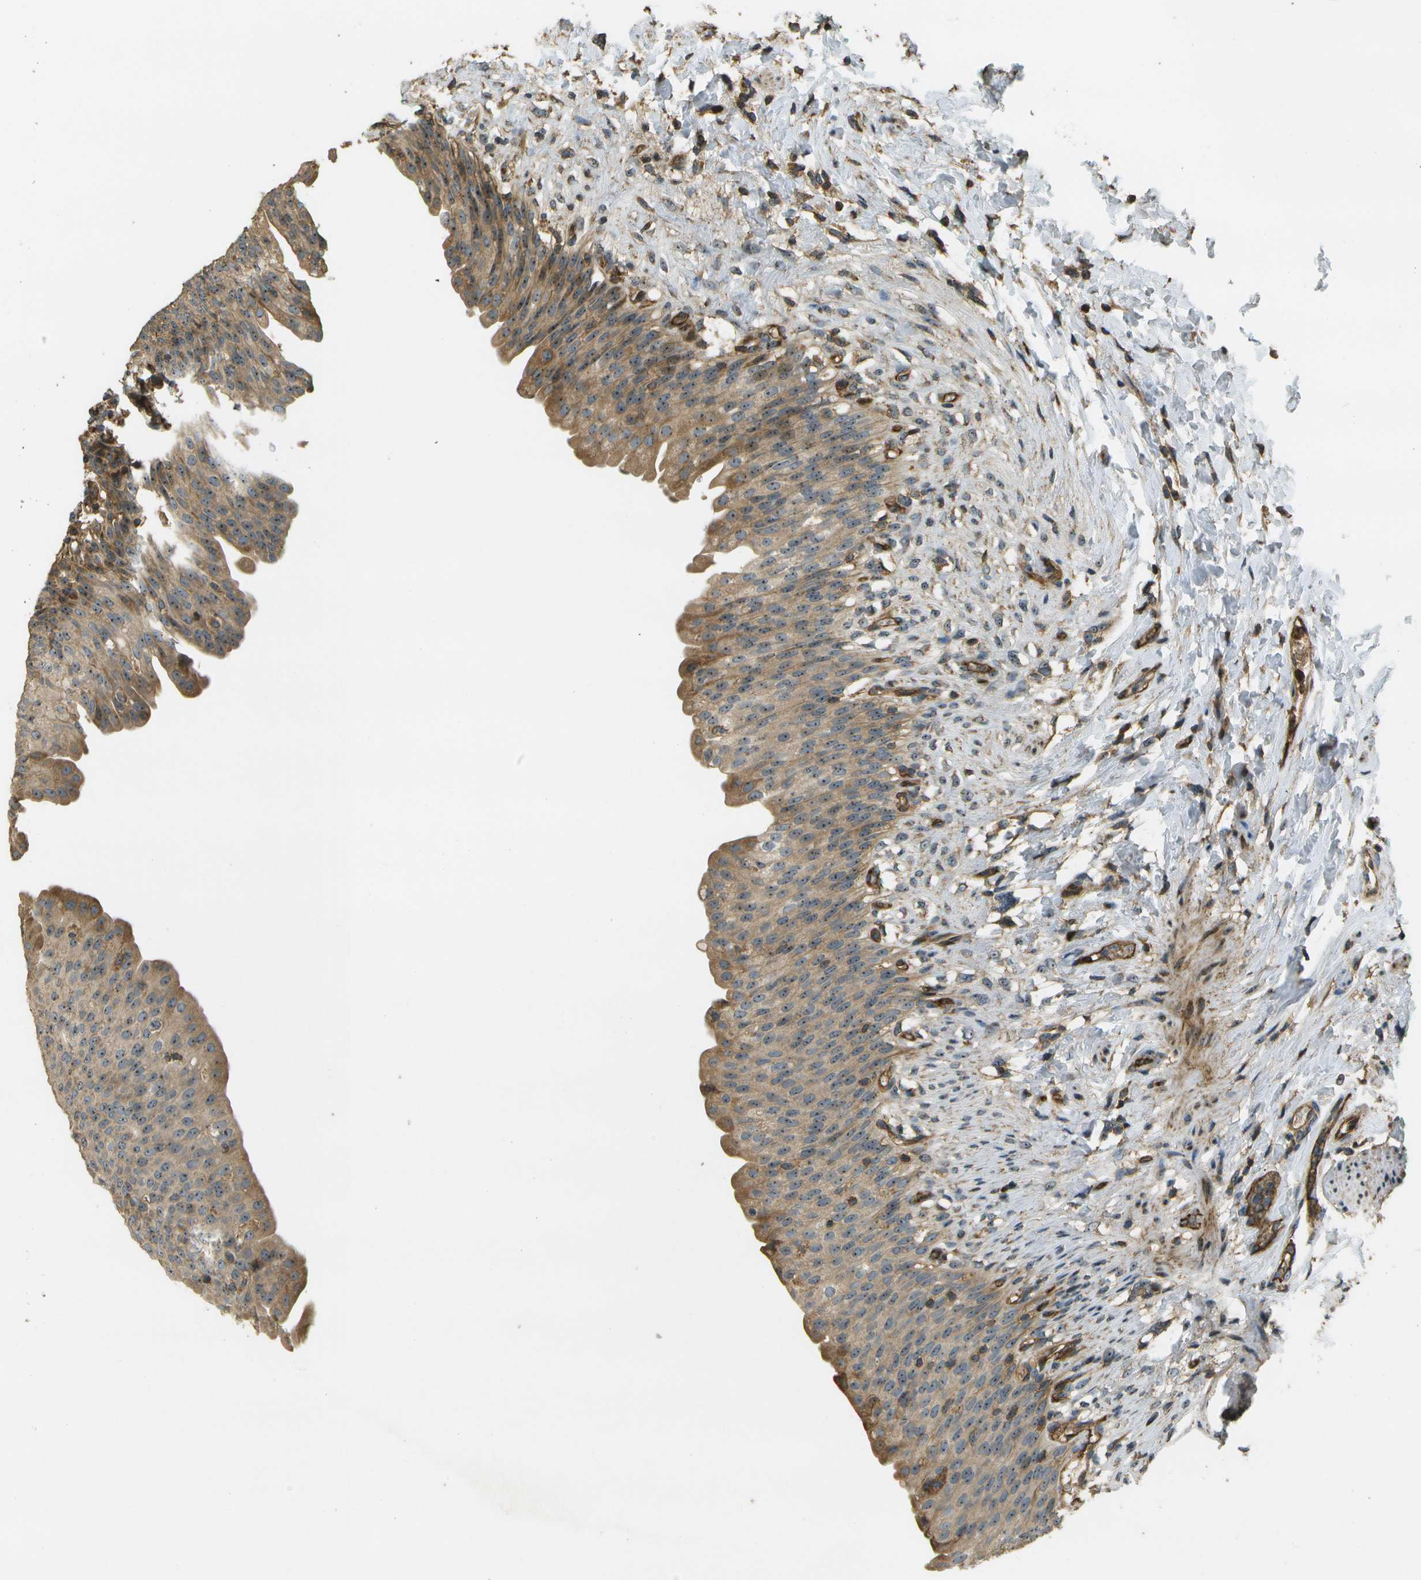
{"staining": {"intensity": "moderate", "quantity": ">75%", "location": "cytoplasmic/membranous,nuclear"}, "tissue": "urinary bladder", "cell_type": "Urothelial cells", "image_type": "normal", "snomed": [{"axis": "morphology", "description": "Normal tissue, NOS"}, {"axis": "topography", "description": "Urinary bladder"}], "caption": "IHC photomicrograph of normal urinary bladder stained for a protein (brown), which displays medium levels of moderate cytoplasmic/membranous,nuclear staining in about >75% of urothelial cells.", "gene": "LRP12", "patient": {"sex": "female", "age": 79}}